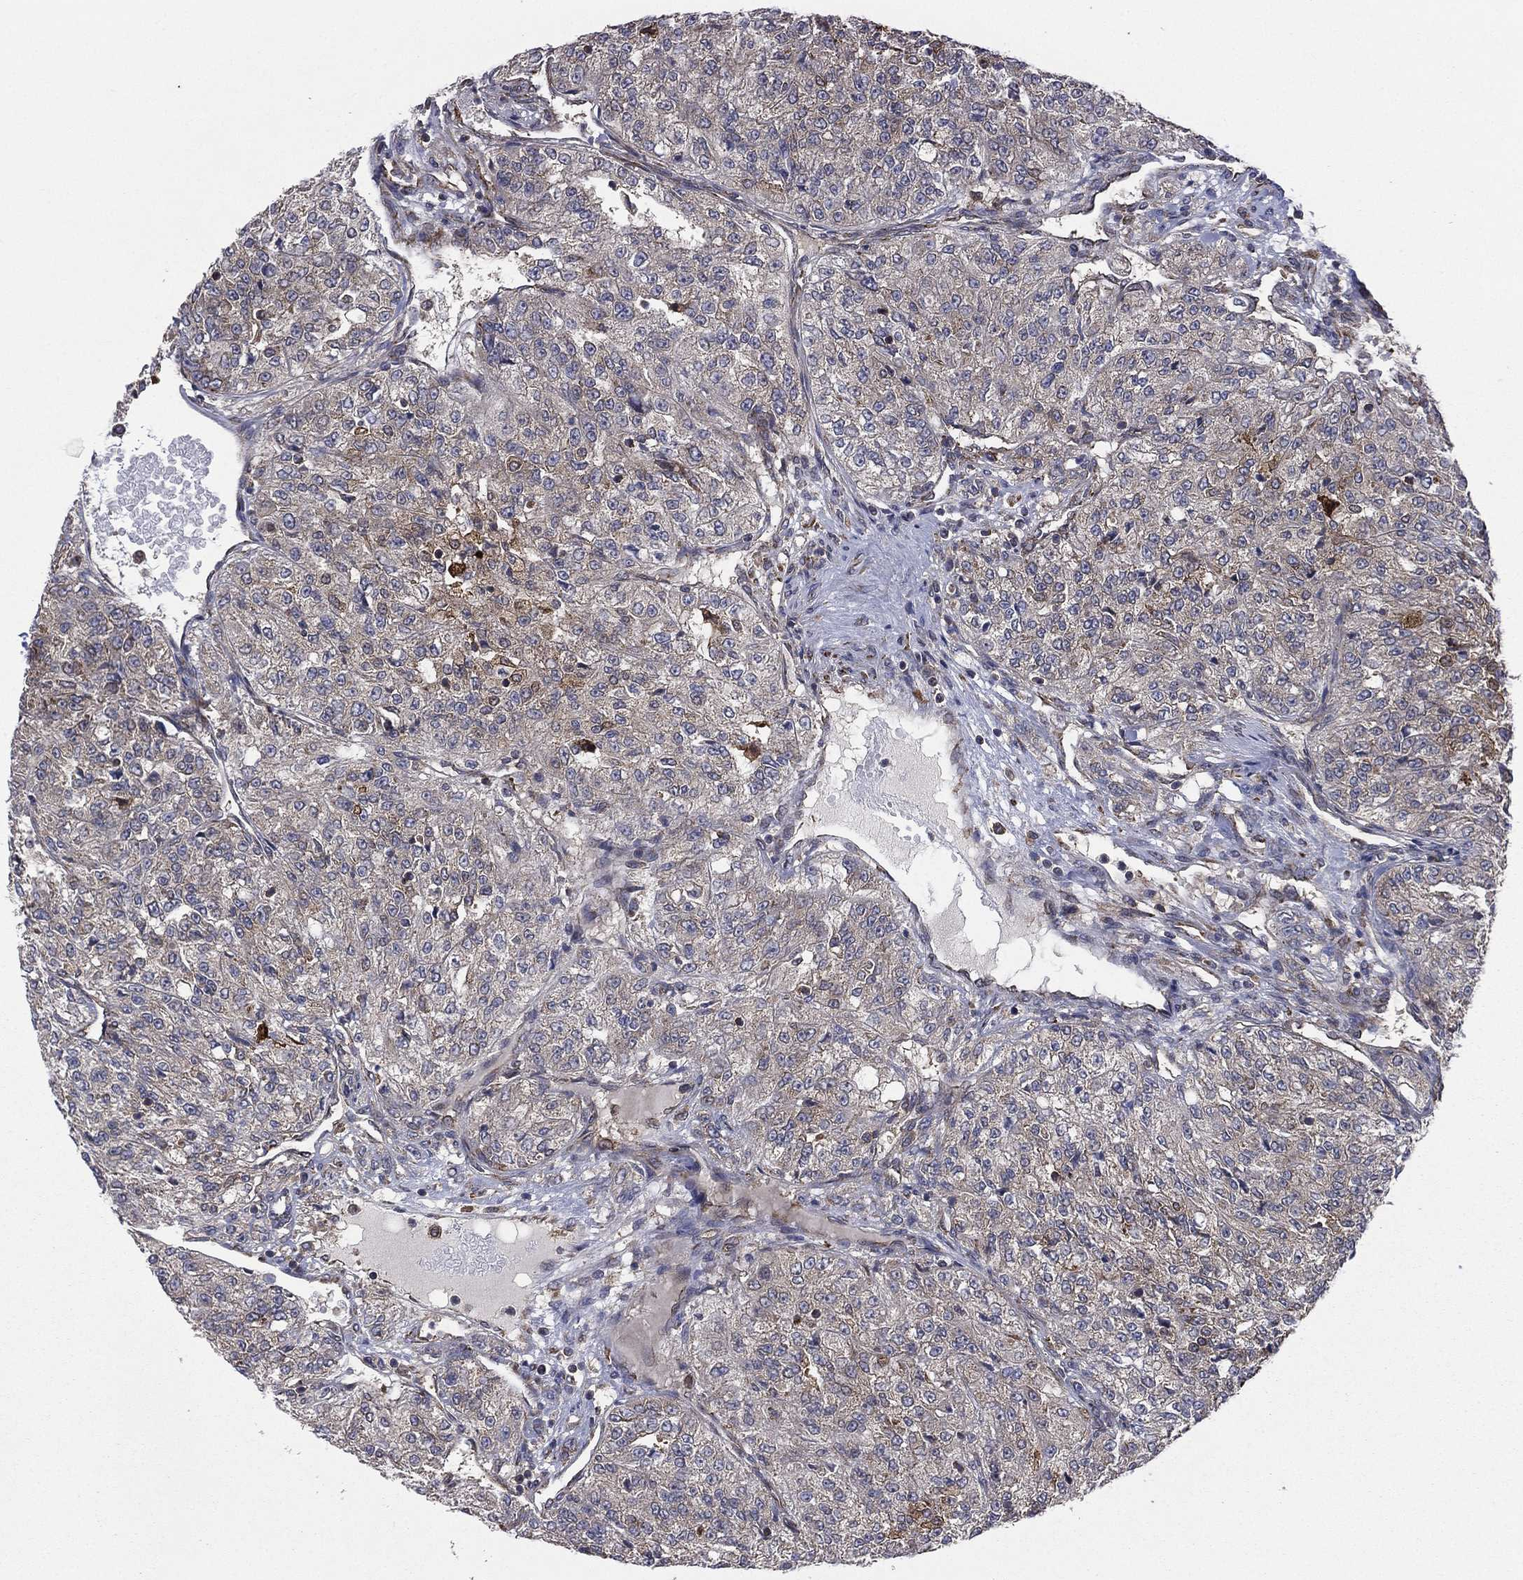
{"staining": {"intensity": "moderate", "quantity": "<25%", "location": "cytoplasmic/membranous"}, "tissue": "renal cancer", "cell_type": "Tumor cells", "image_type": "cancer", "snomed": [{"axis": "morphology", "description": "Adenocarcinoma, NOS"}, {"axis": "topography", "description": "Kidney"}], "caption": "Moderate cytoplasmic/membranous positivity for a protein is present in about <25% of tumor cells of renal cancer (adenocarcinoma) using immunohistochemistry (IHC).", "gene": "C2orf76", "patient": {"sex": "female", "age": 63}}